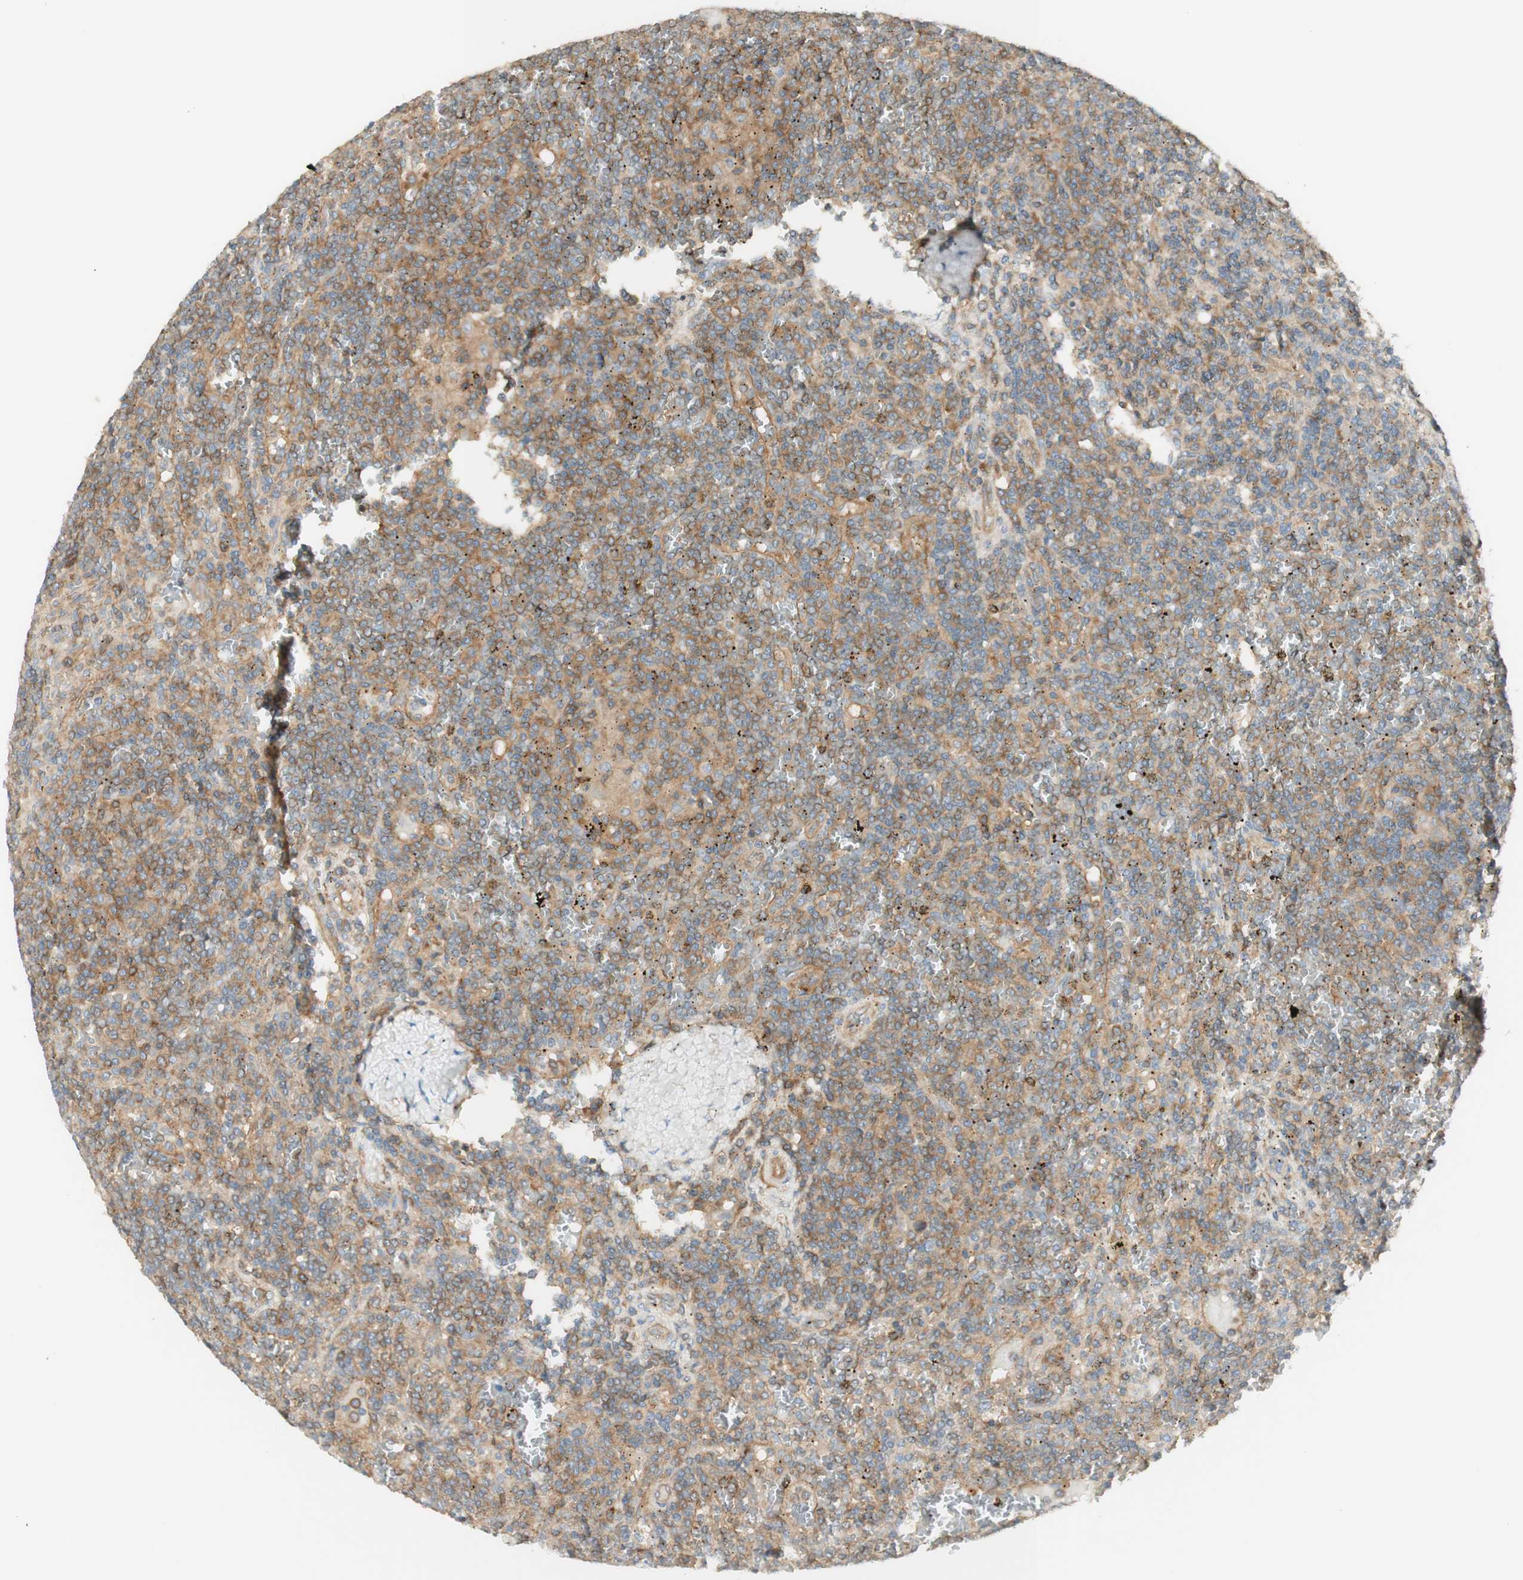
{"staining": {"intensity": "moderate", "quantity": ">75%", "location": "cytoplasmic/membranous"}, "tissue": "lymphoma", "cell_type": "Tumor cells", "image_type": "cancer", "snomed": [{"axis": "morphology", "description": "Malignant lymphoma, non-Hodgkin's type, Low grade"}, {"axis": "topography", "description": "Spleen"}], "caption": "Immunohistochemical staining of human low-grade malignant lymphoma, non-Hodgkin's type displays moderate cytoplasmic/membranous protein expression in approximately >75% of tumor cells.", "gene": "IKBKG", "patient": {"sex": "female", "age": 19}}